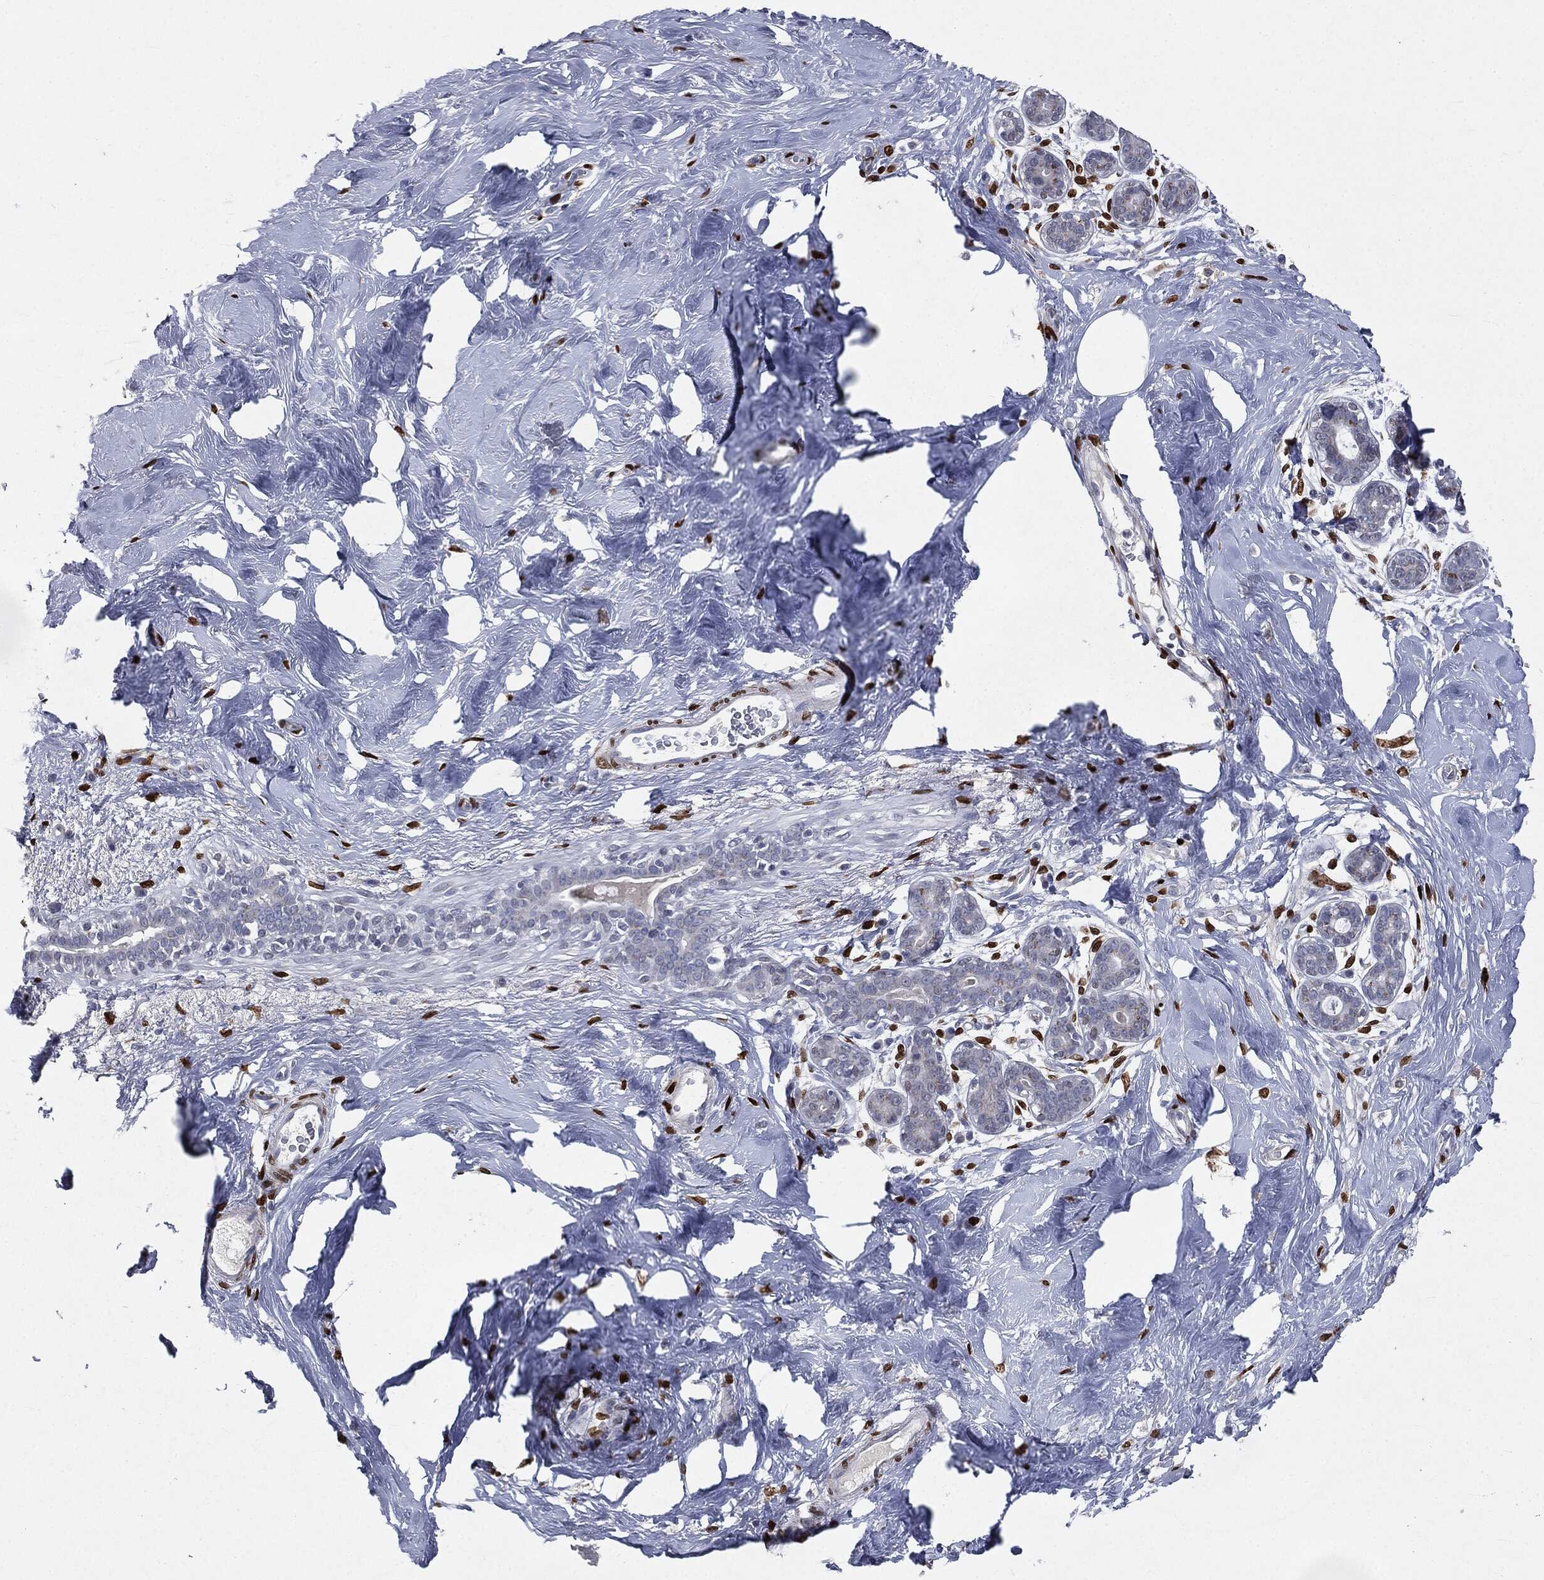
{"staining": {"intensity": "negative", "quantity": "none", "location": "none"}, "tissue": "breast", "cell_type": "Glandular cells", "image_type": "normal", "snomed": [{"axis": "morphology", "description": "Normal tissue, NOS"}, {"axis": "topography", "description": "Breast"}], "caption": "DAB (3,3'-diaminobenzidine) immunohistochemical staining of normal human breast displays no significant positivity in glandular cells.", "gene": "CASD1", "patient": {"sex": "female", "age": 43}}